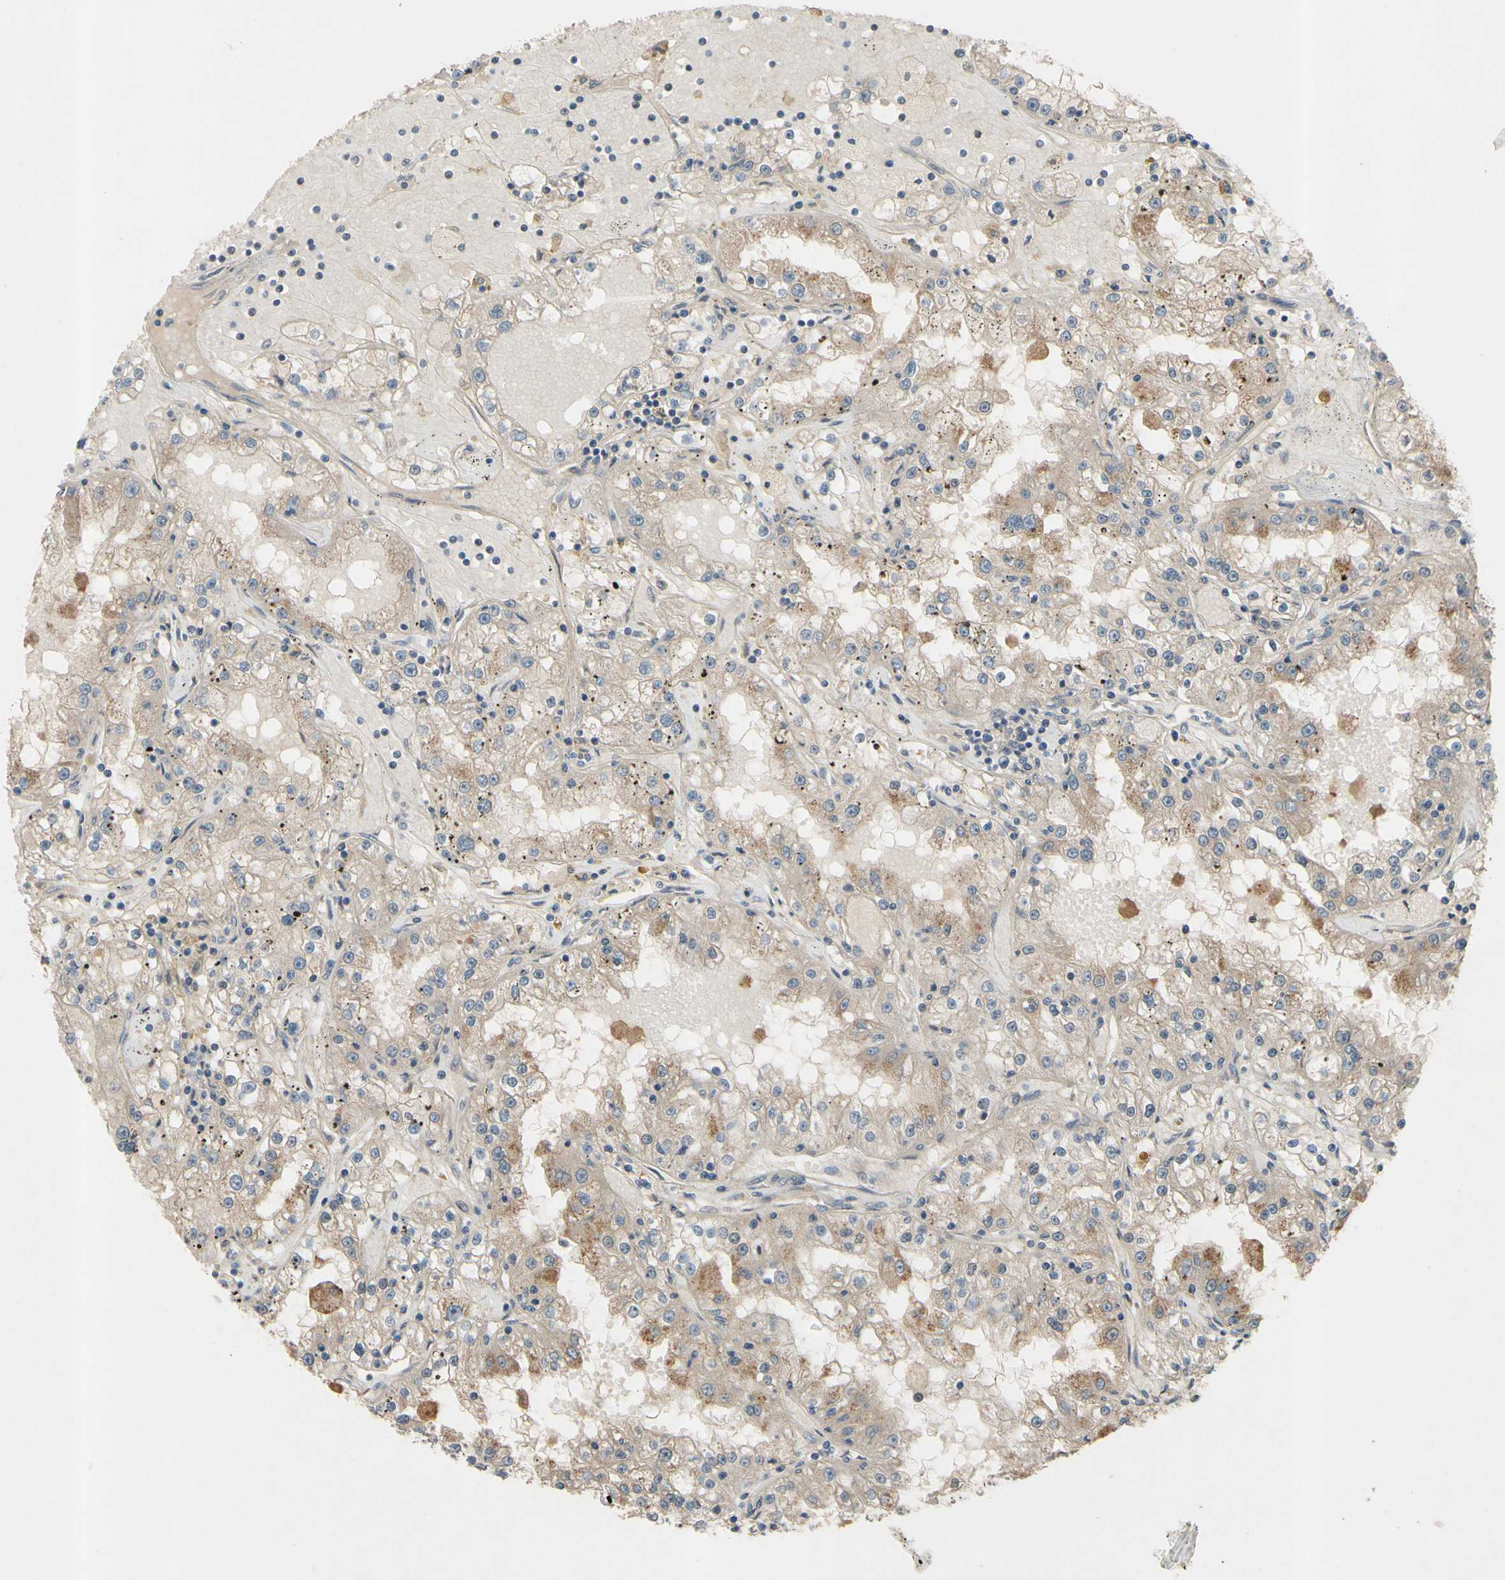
{"staining": {"intensity": "weak", "quantity": ">75%", "location": "cytoplasmic/membranous"}, "tissue": "renal cancer", "cell_type": "Tumor cells", "image_type": "cancer", "snomed": [{"axis": "morphology", "description": "Adenocarcinoma, NOS"}, {"axis": "topography", "description": "Kidney"}], "caption": "The immunohistochemical stain highlights weak cytoplasmic/membranous positivity in tumor cells of renal cancer tissue.", "gene": "ICAM5", "patient": {"sex": "male", "age": 56}}